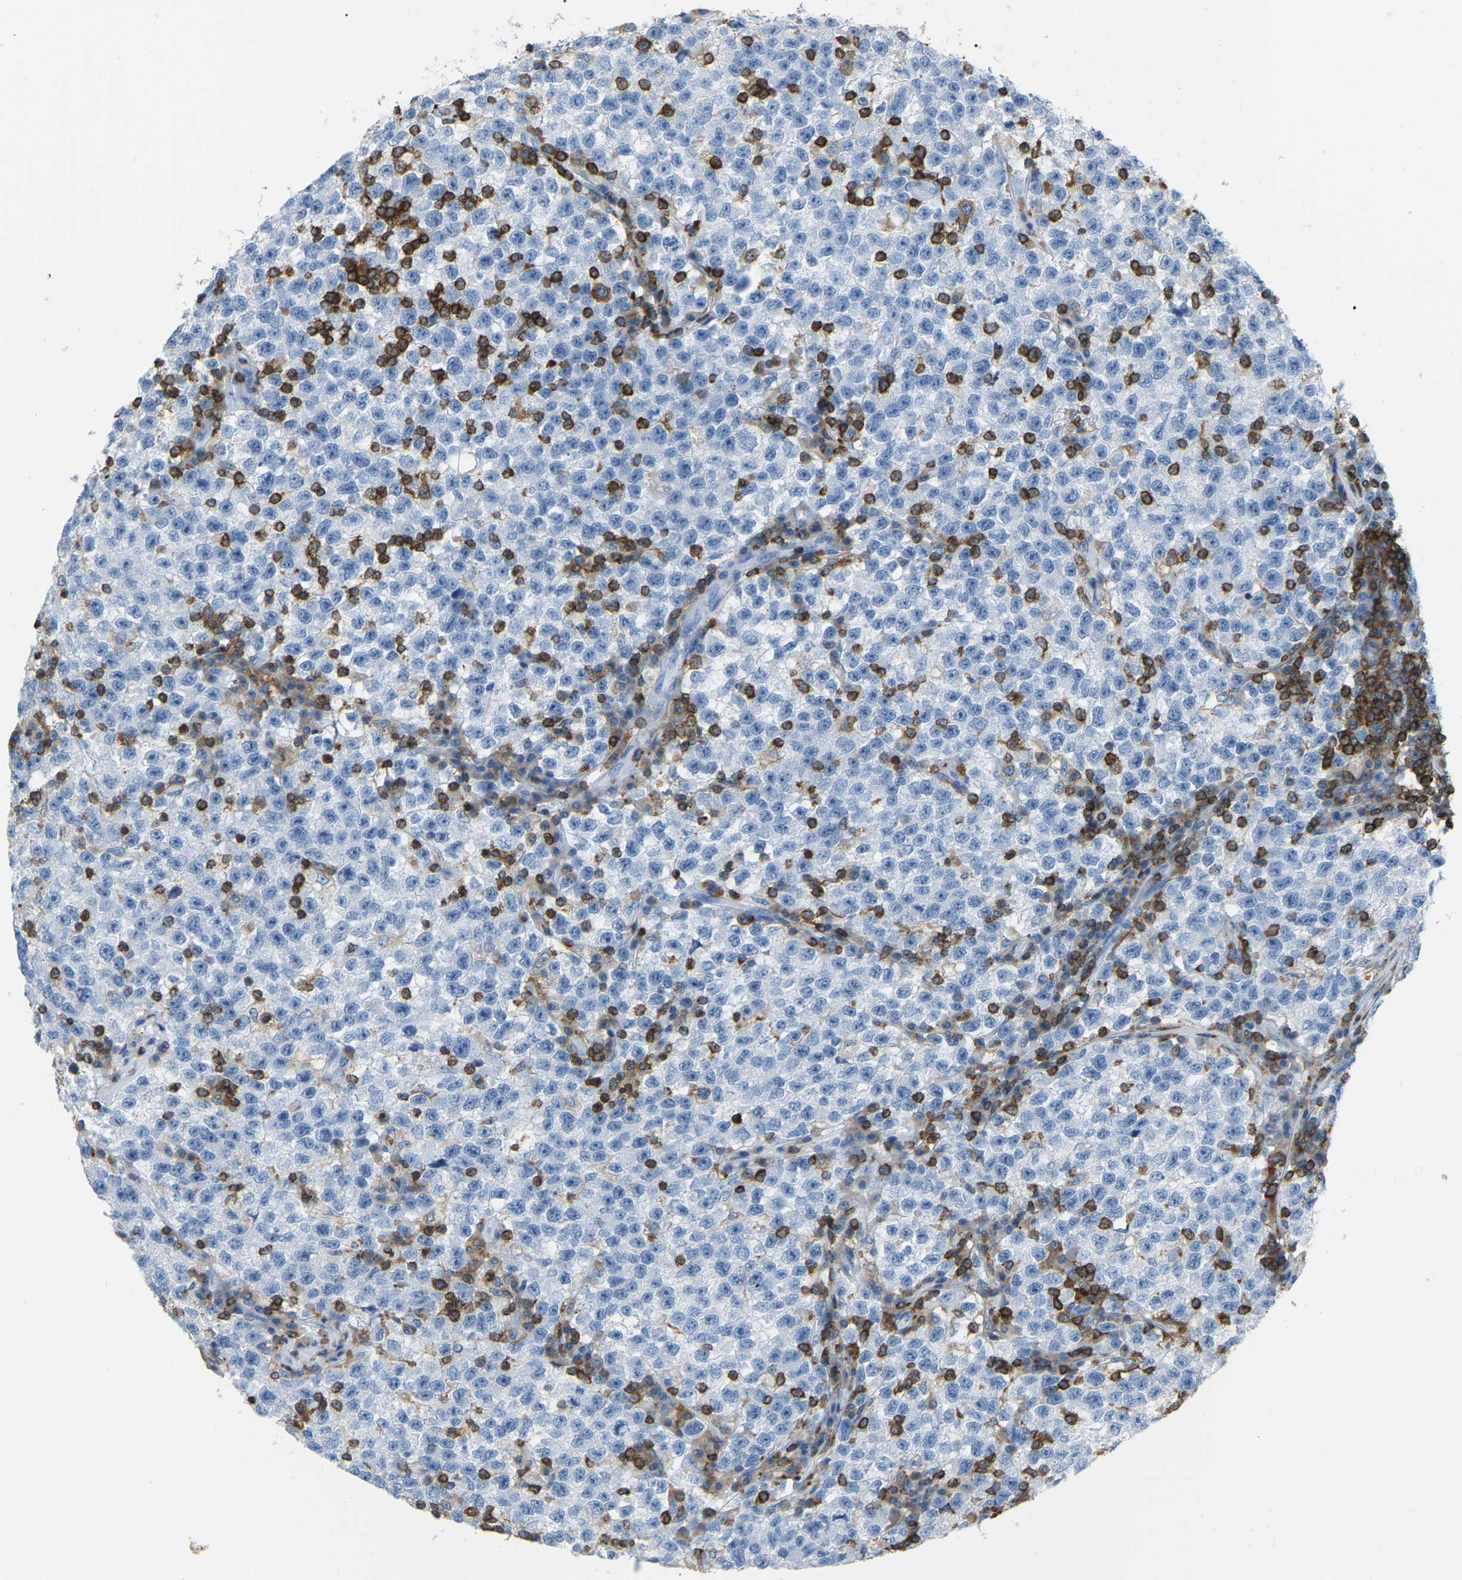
{"staining": {"intensity": "negative", "quantity": "none", "location": "none"}, "tissue": "testis cancer", "cell_type": "Tumor cells", "image_type": "cancer", "snomed": [{"axis": "morphology", "description": "Seminoma, NOS"}, {"axis": "topography", "description": "Testis"}], "caption": "This photomicrograph is of seminoma (testis) stained with immunohistochemistry (IHC) to label a protein in brown with the nuclei are counter-stained blue. There is no positivity in tumor cells.", "gene": "ARHGAP45", "patient": {"sex": "male", "age": 22}}